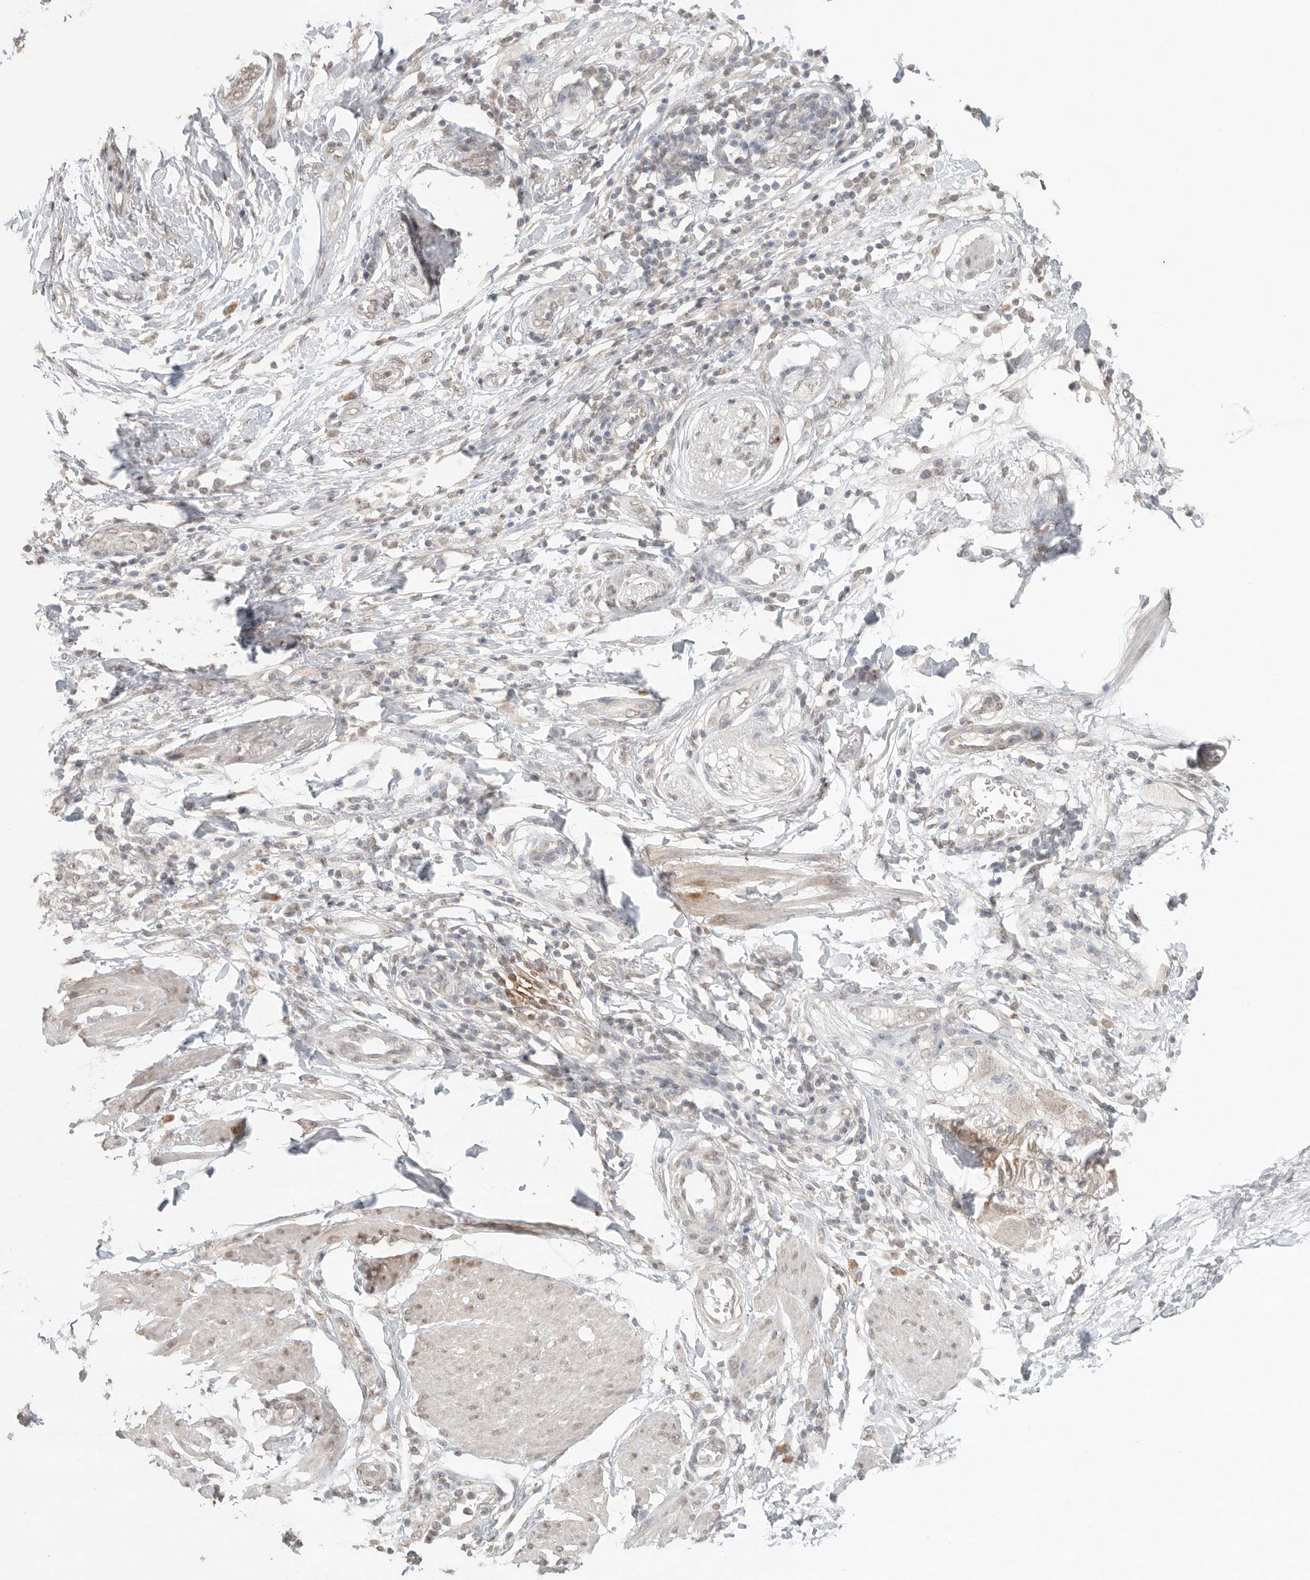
{"staining": {"intensity": "weak", "quantity": ">75%", "location": "nuclear"}, "tissue": "pancreatic cancer", "cell_type": "Tumor cells", "image_type": "cancer", "snomed": [{"axis": "morphology", "description": "Normal tissue, NOS"}, {"axis": "morphology", "description": "Adenocarcinoma, NOS"}, {"axis": "topography", "description": "Pancreas"}, {"axis": "topography", "description": "Duodenum"}], "caption": "Brown immunohistochemical staining in pancreatic adenocarcinoma displays weak nuclear positivity in approximately >75% of tumor cells. (DAB IHC with brightfield microscopy, high magnification).", "gene": "KLK5", "patient": {"sex": "female", "age": 60}}